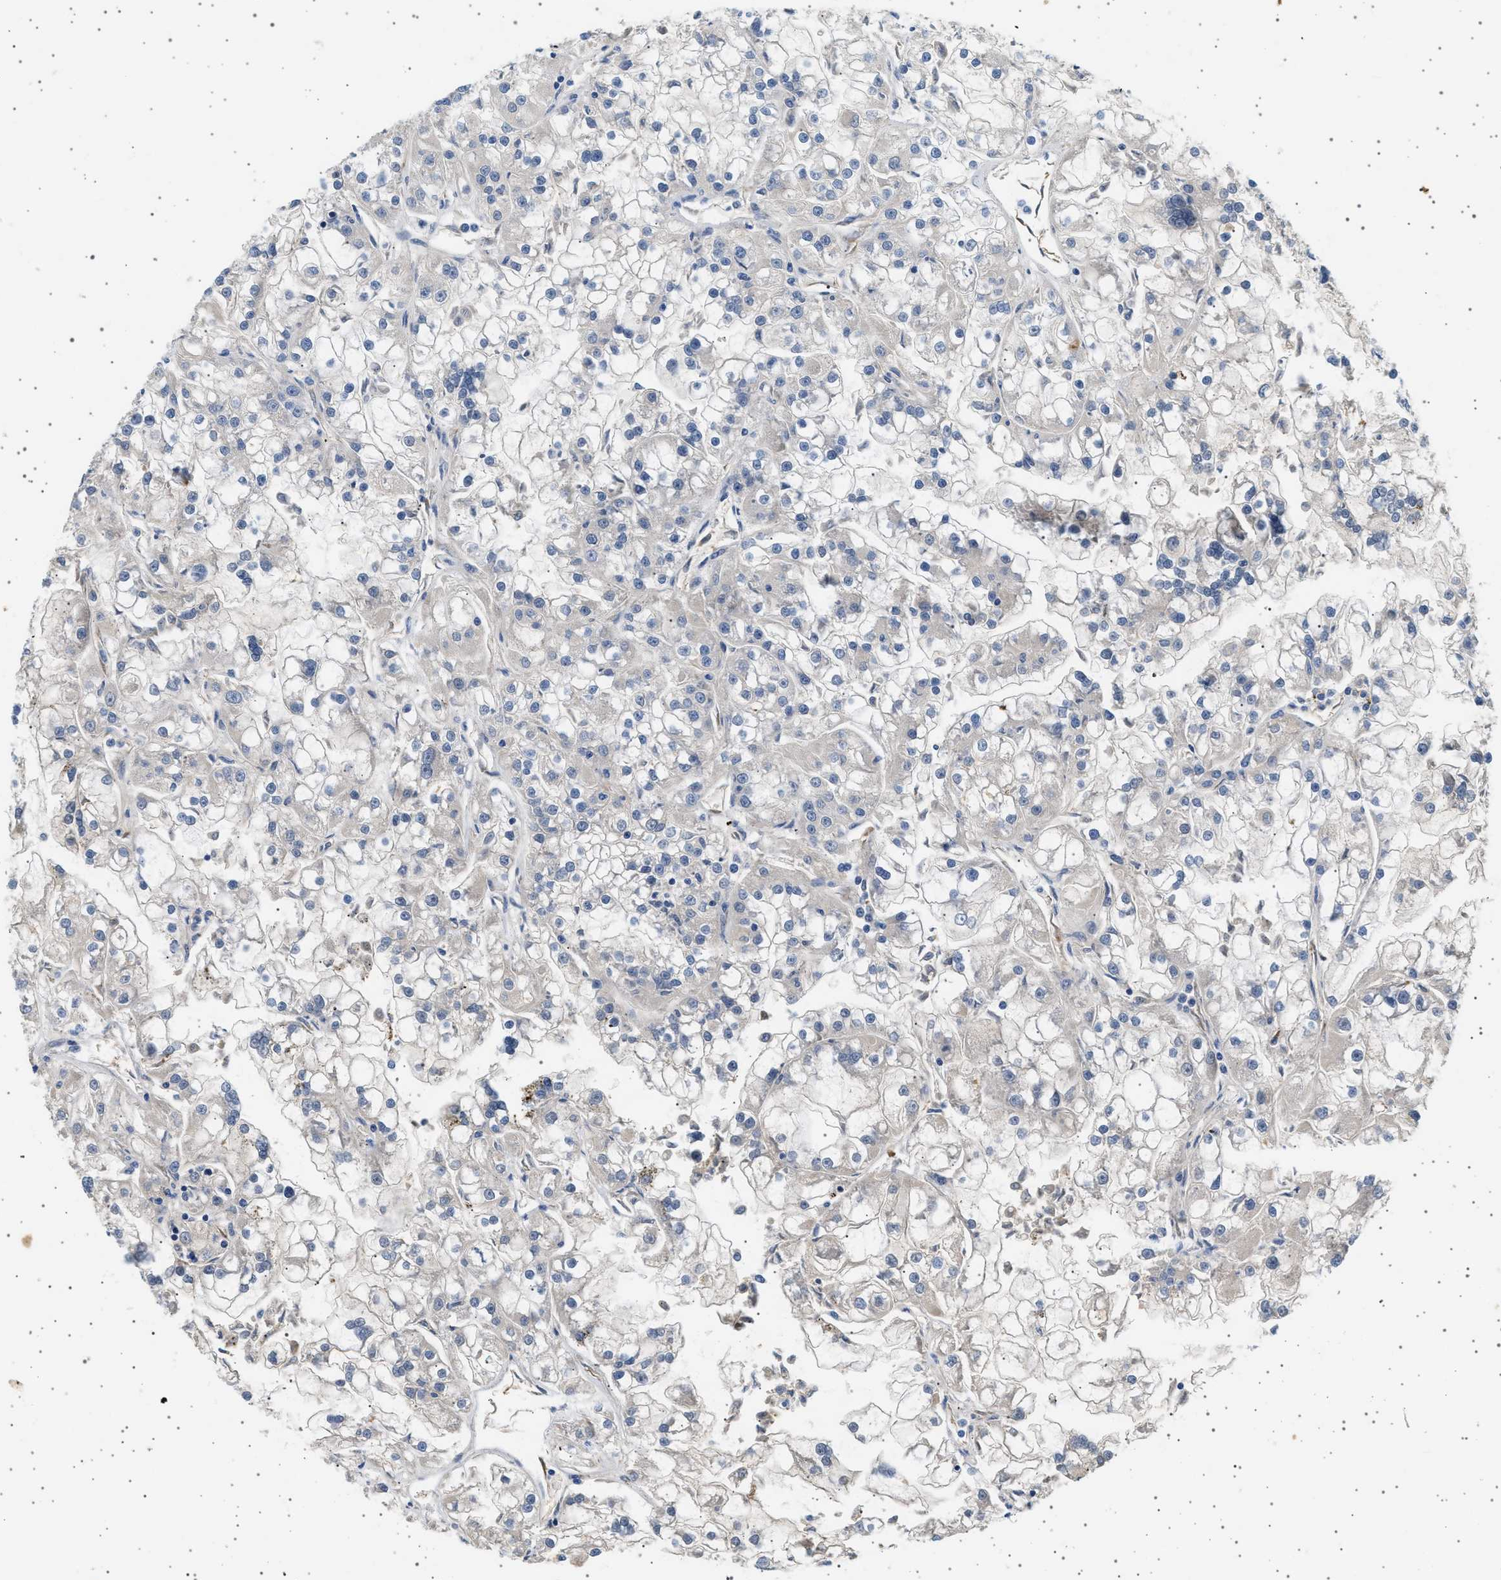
{"staining": {"intensity": "negative", "quantity": "none", "location": "none"}, "tissue": "renal cancer", "cell_type": "Tumor cells", "image_type": "cancer", "snomed": [{"axis": "morphology", "description": "Adenocarcinoma, NOS"}, {"axis": "topography", "description": "Kidney"}], "caption": "The histopathology image displays no staining of tumor cells in renal adenocarcinoma.", "gene": "PLPP6", "patient": {"sex": "female", "age": 52}}